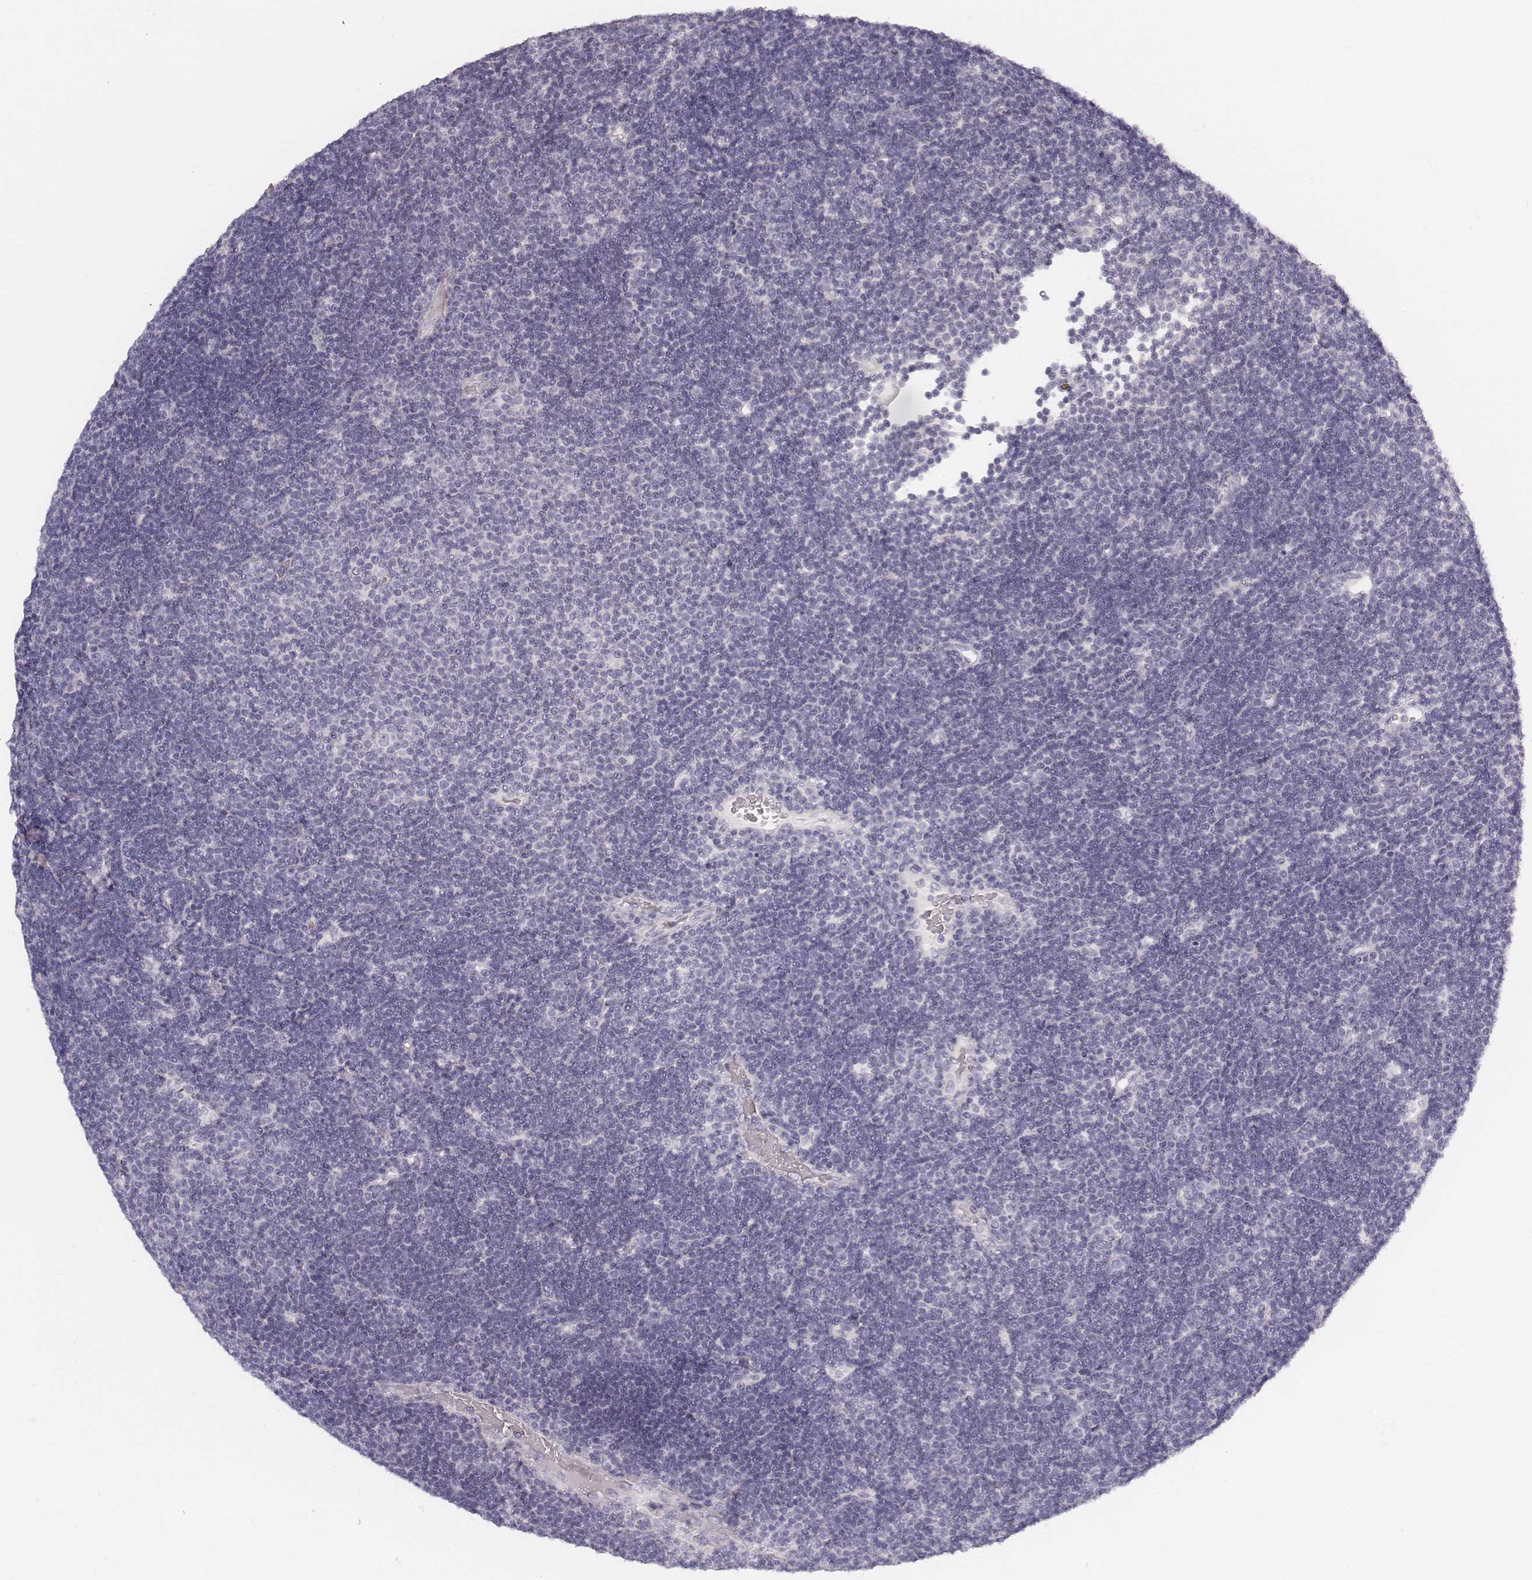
{"staining": {"intensity": "negative", "quantity": "none", "location": "none"}, "tissue": "lymphoma", "cell_type": "Tumor cells", "image_type": "cancer", "snomed": [{"axis": "morphology", "description": "Malignant lymphoma, non-Hodgkin's type, Low grade"}, {"axis": "topography", "description": "Brain"}], "caption": "Malignant lymphoma, non-Hodgkin's type (low-grade) was stained to show a protein in brown. There is no significant positivity in tumor cells.", "gene": "HNF4G", "patient": {"sex": "female", "age": 66}}